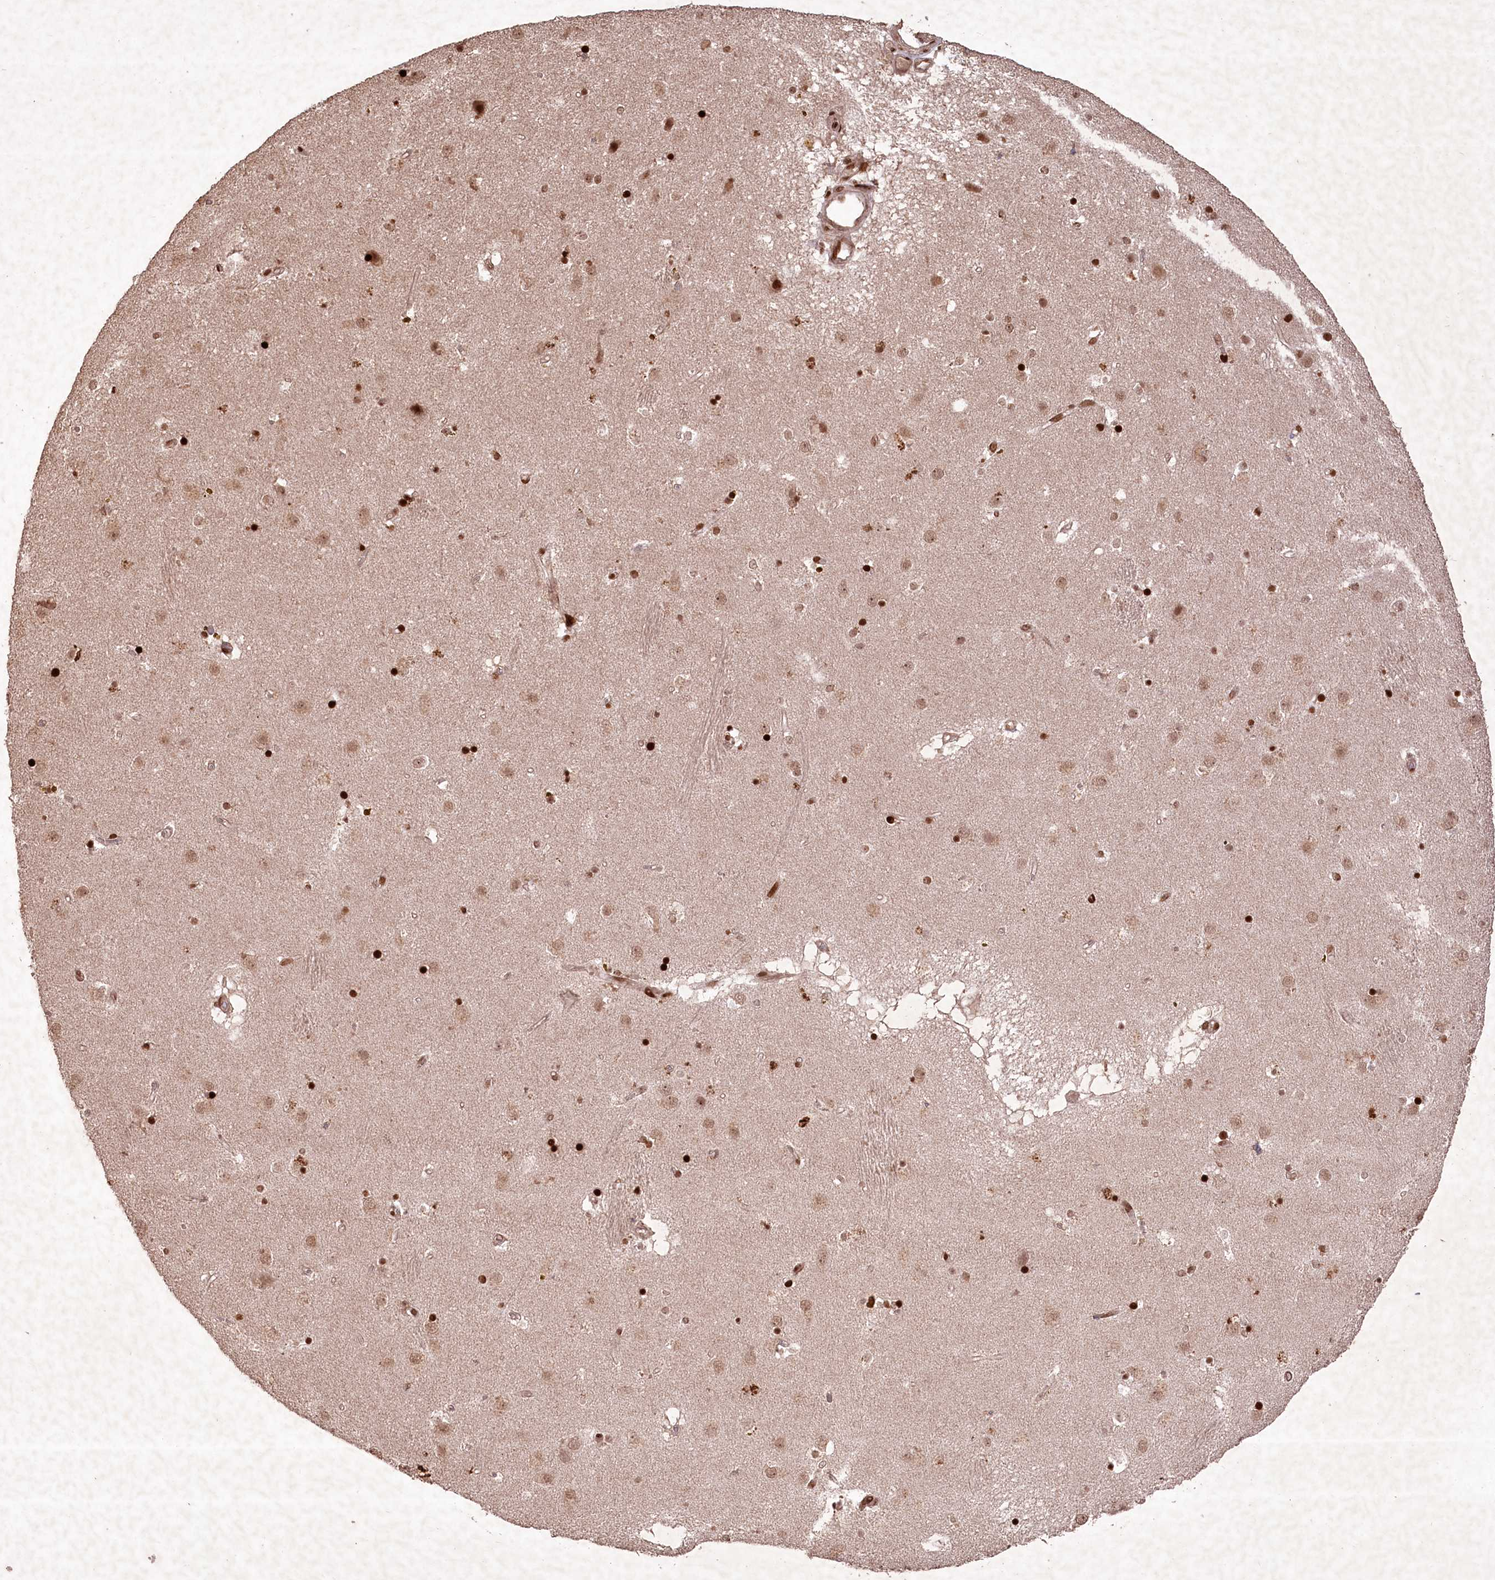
{"staining": {"intensity": "strong", "quantity": "25%-75%", "location": "nuclear"}, "tissue": "caudate", "cell_type": "Glial cells", "image_type": "normal", "snomed": [{"axis": "morphology", "description": "Normal tissue, NOS"}, {"axis": "topography", "description": "Lateral ventricle wall"}], "caption": "Immunohistochemical staining of normal human caudate reveals 25%-75% levels of strong nuclear protein expression in approximately 25%-75% of glial cells.", "gene": "CCSER2", "patient": {"sex": "male", "age": 70}}